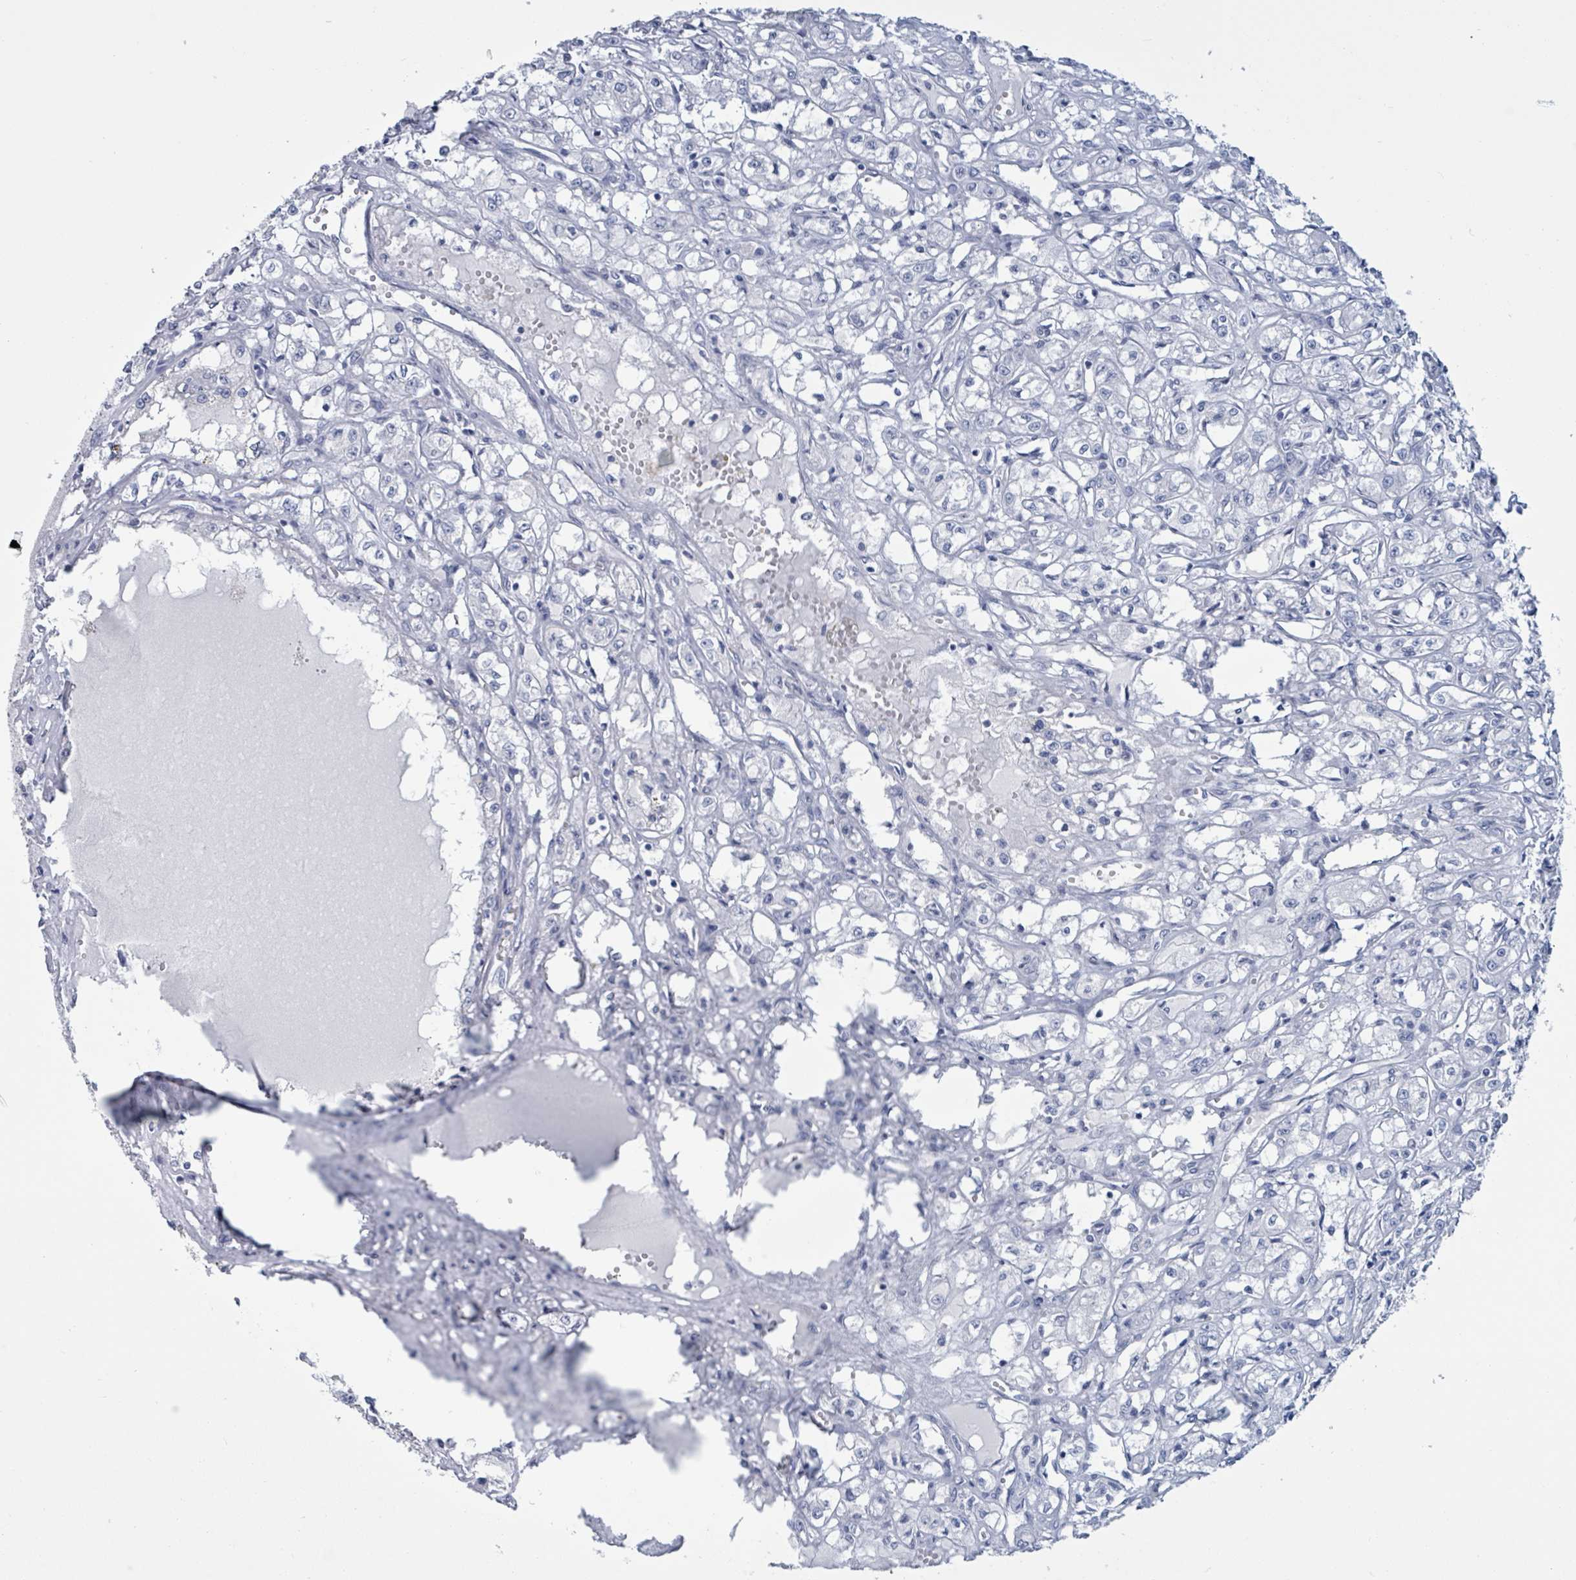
{"staining": {"intensity": "negative", "quantity": "none", "location": "none"}, "tissue": "renal cancer", "cell_type": "Tumor cells", "image_type": "cancer", "snomed": [{"axis": "morphology", "description": "Adenocarcinoma, NOS"}, {"axis": "topography", "description": "Kidney"}], "caption": "IHC micrograph of neoplastic tissue: adenocarcinoma (renal) stained with DAB demonstrates no significant protein staining in tumor cells.", "gene": "CT45A5", "patient": {"sex": "male", "age": 56}}